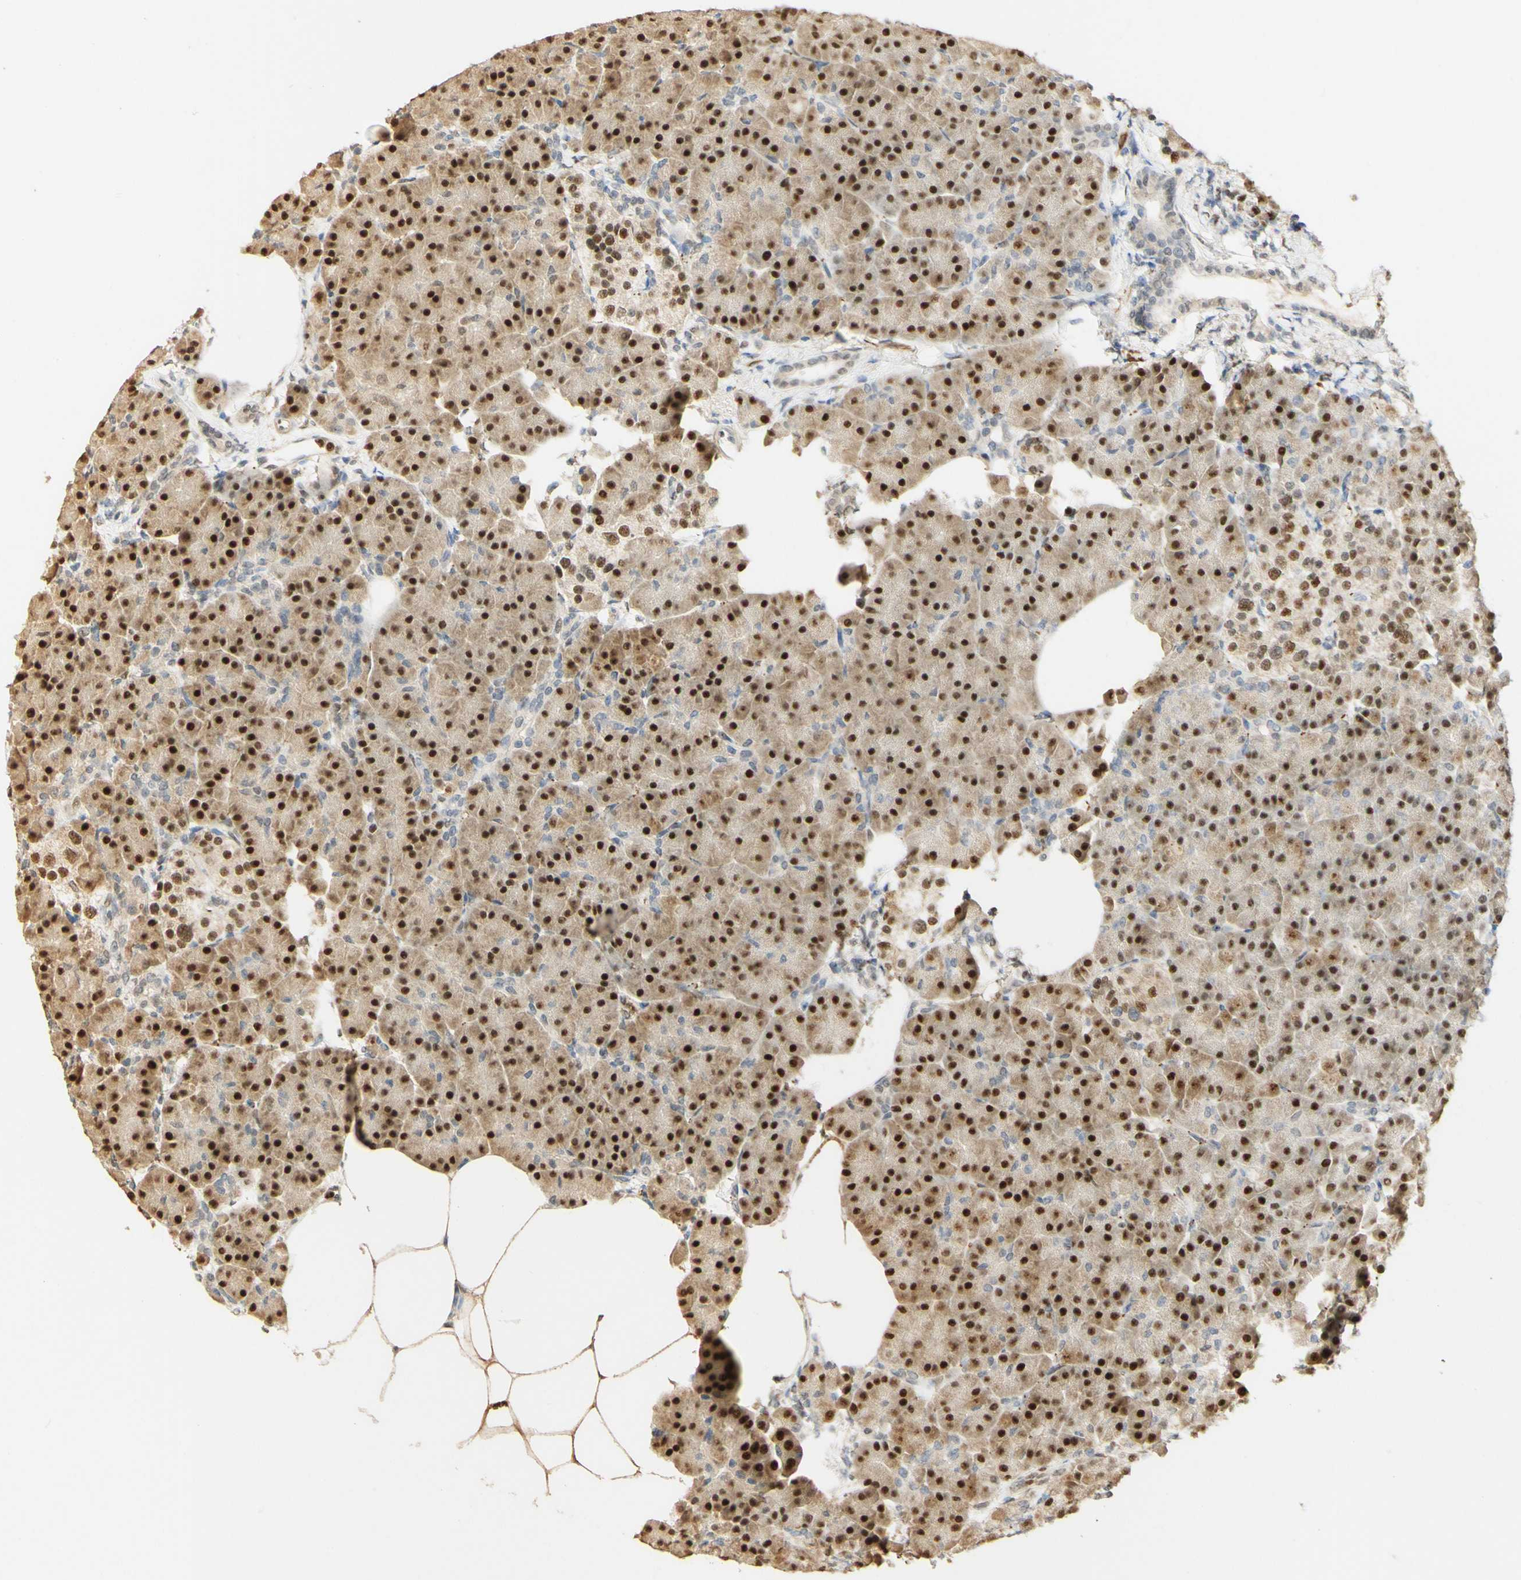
{"staining": {"intensity": "strong", "quantity": ">75%", "location": "cytoplasmic/membranous,nuclear"}, "tissue": "pancreas", "cell_type": "Exocrine glandular cells", "image_type": "normal", "snomed": [{"axis": "morphology", "description": "Normal tissue, NOS"}, {"axis": "topography", "description": "Pancreas"}], "caption": "IHC (DAB) staining of normal pancreas displays strong cytoplasmic/membranous,nuclear protein staining in about >75% of exocrine glandular cells.", "gene": "MAP3K4", "patient": {"sex": "female", "age": 70}}